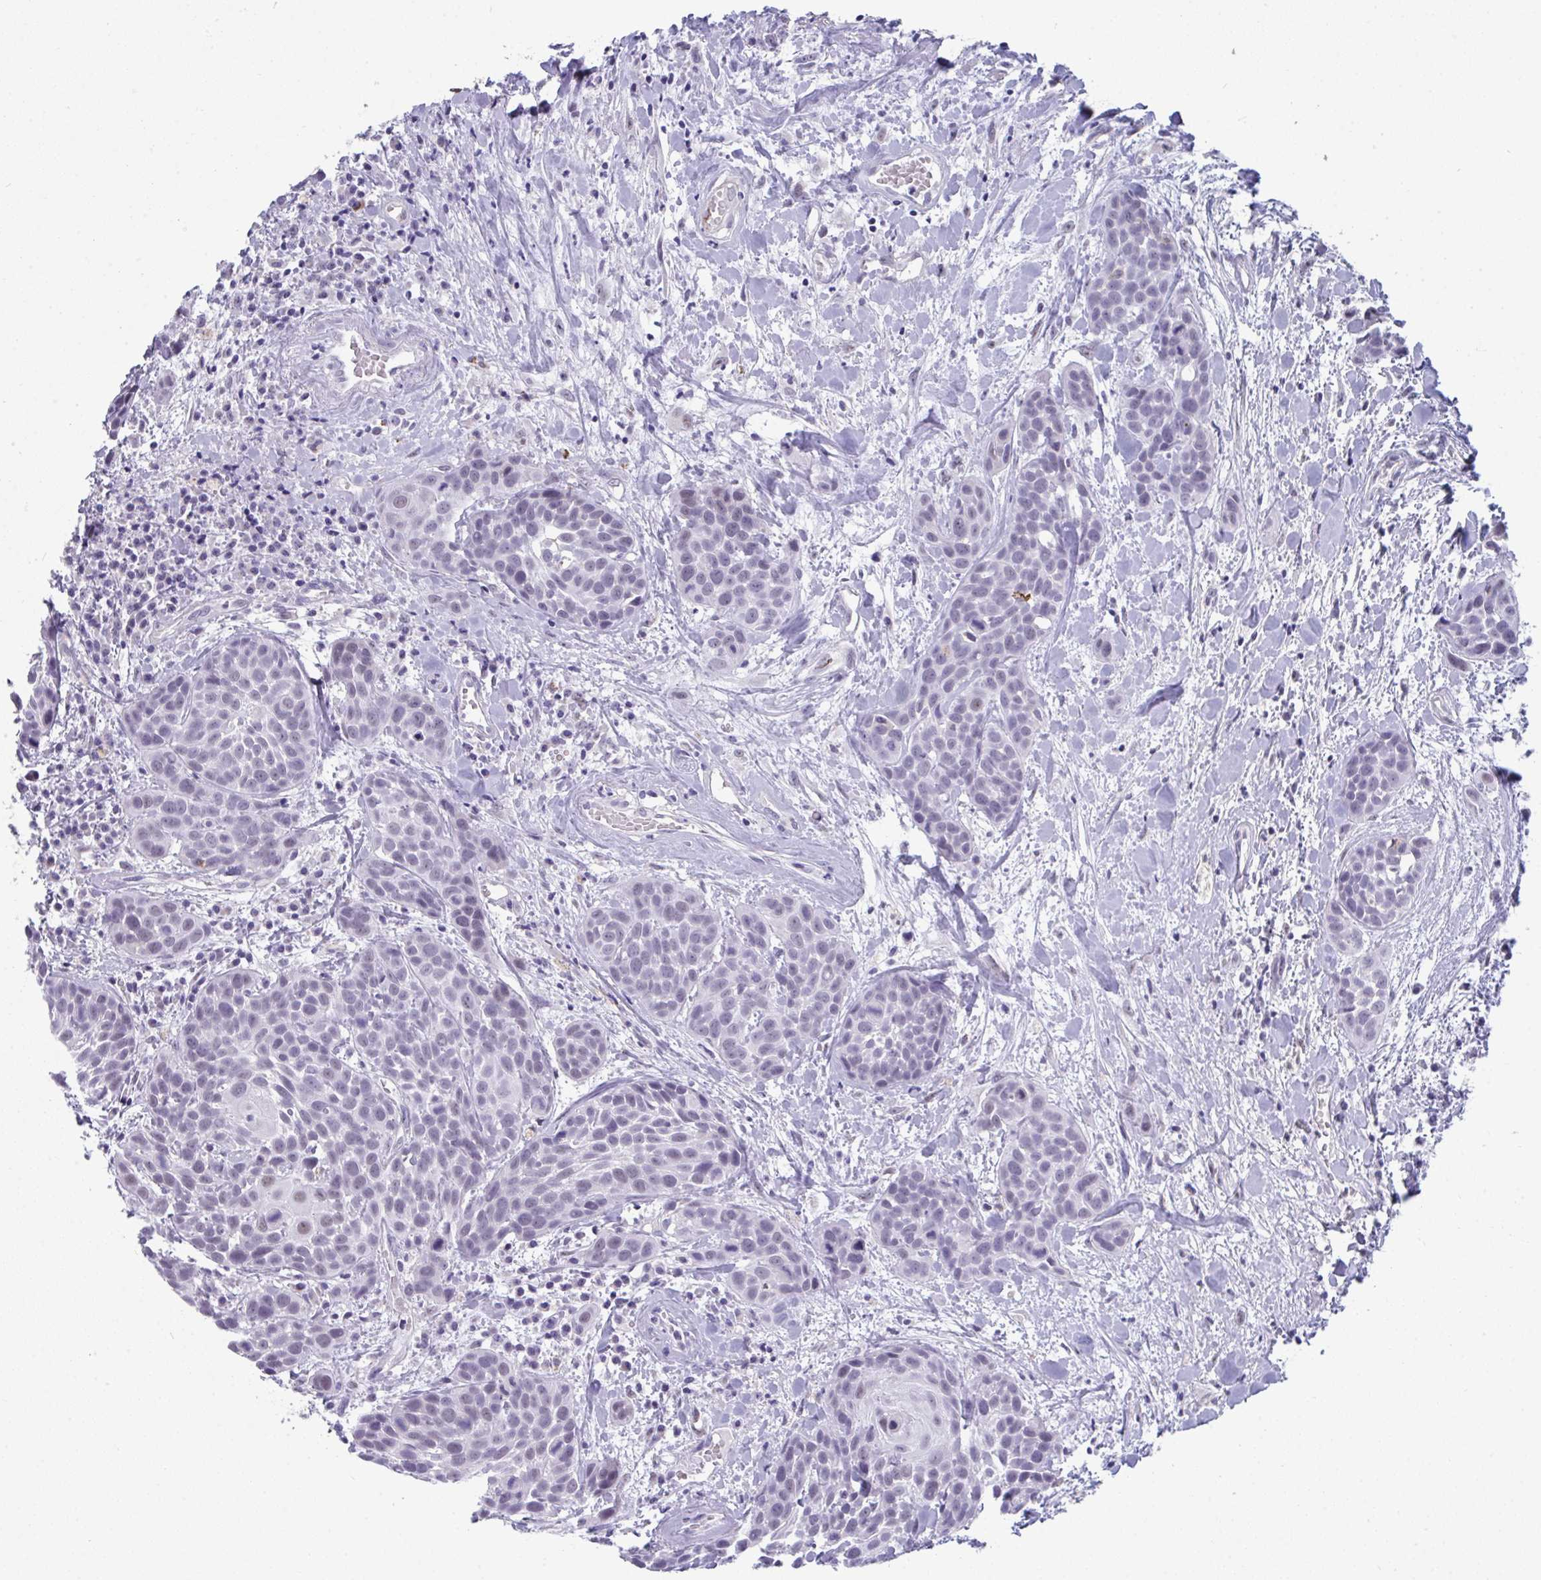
{"staining": {"intensity": "negative", "quantity": "none", "location": "none"}, "tissue": "head and neck cancer", "cell_type": "Tumor cells", "image_type": "cancer", "snomed": [{"axis": "morphology", "description": "Squamous cell carcinoma, NOS"}, {"axis": "topography", "description": "Head-Neck"}], "caption": "DAB (3,3'-diaminobenzidine) immunohistochemical staining of head and neck cancer displays no significant expression in tumor cells.", "gene": "CDK13", "patient": {"sex": "female", "age": 50}}